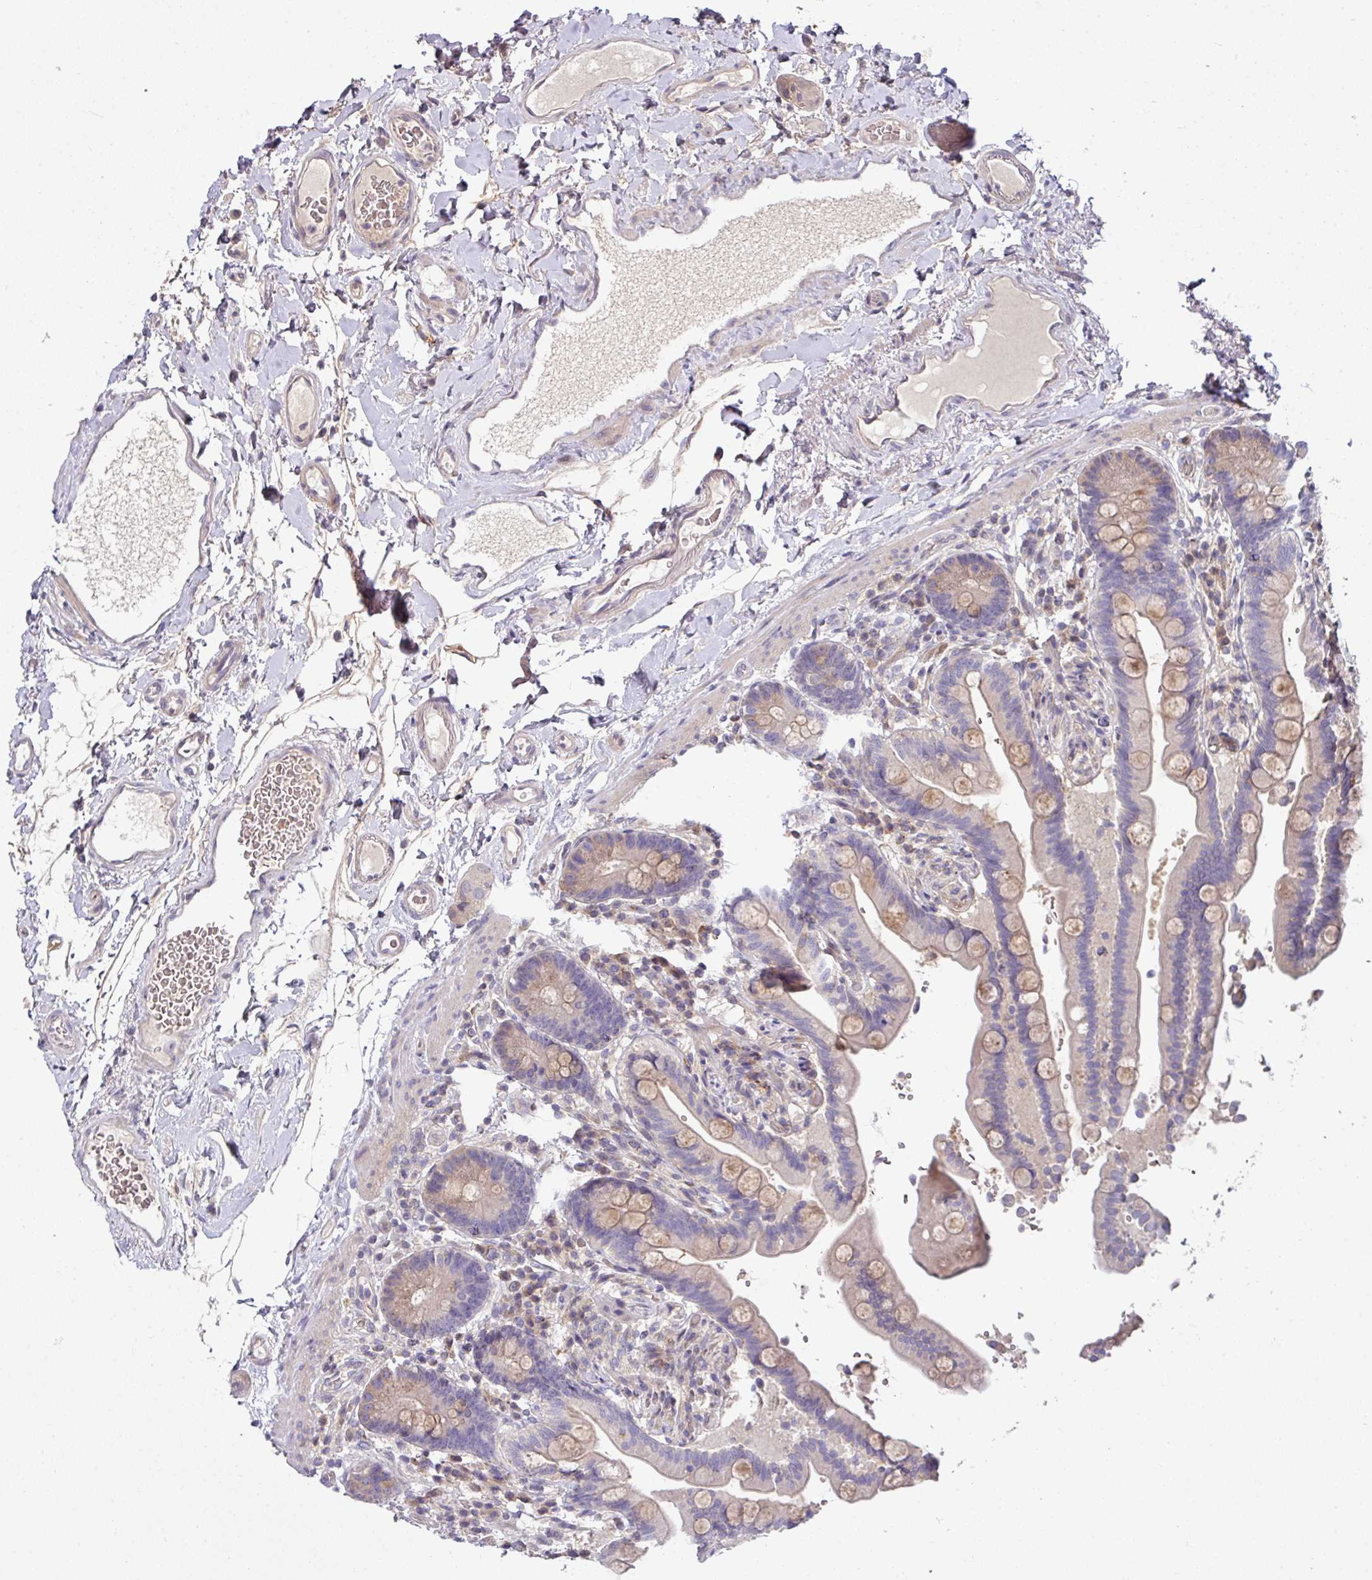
{"staining": {"intensity": "negative", "quantity": "none", "location": "none"}, "tissue": "colon", "cell_type": "Endothelial cells", "image_type": "normal", "snomed": [{"axis": "morphology", "description": "Normal tissue, NOS"}, {"axis": "topography", "description": "Smooth muscle"}, {"axis": "topography", "description": "Colon"}], "caption": "The image reveals no staining of endothelial cells in benign colon.", "gene": "SLAMF6", "patient": {"sex": "male", "age": 73}}